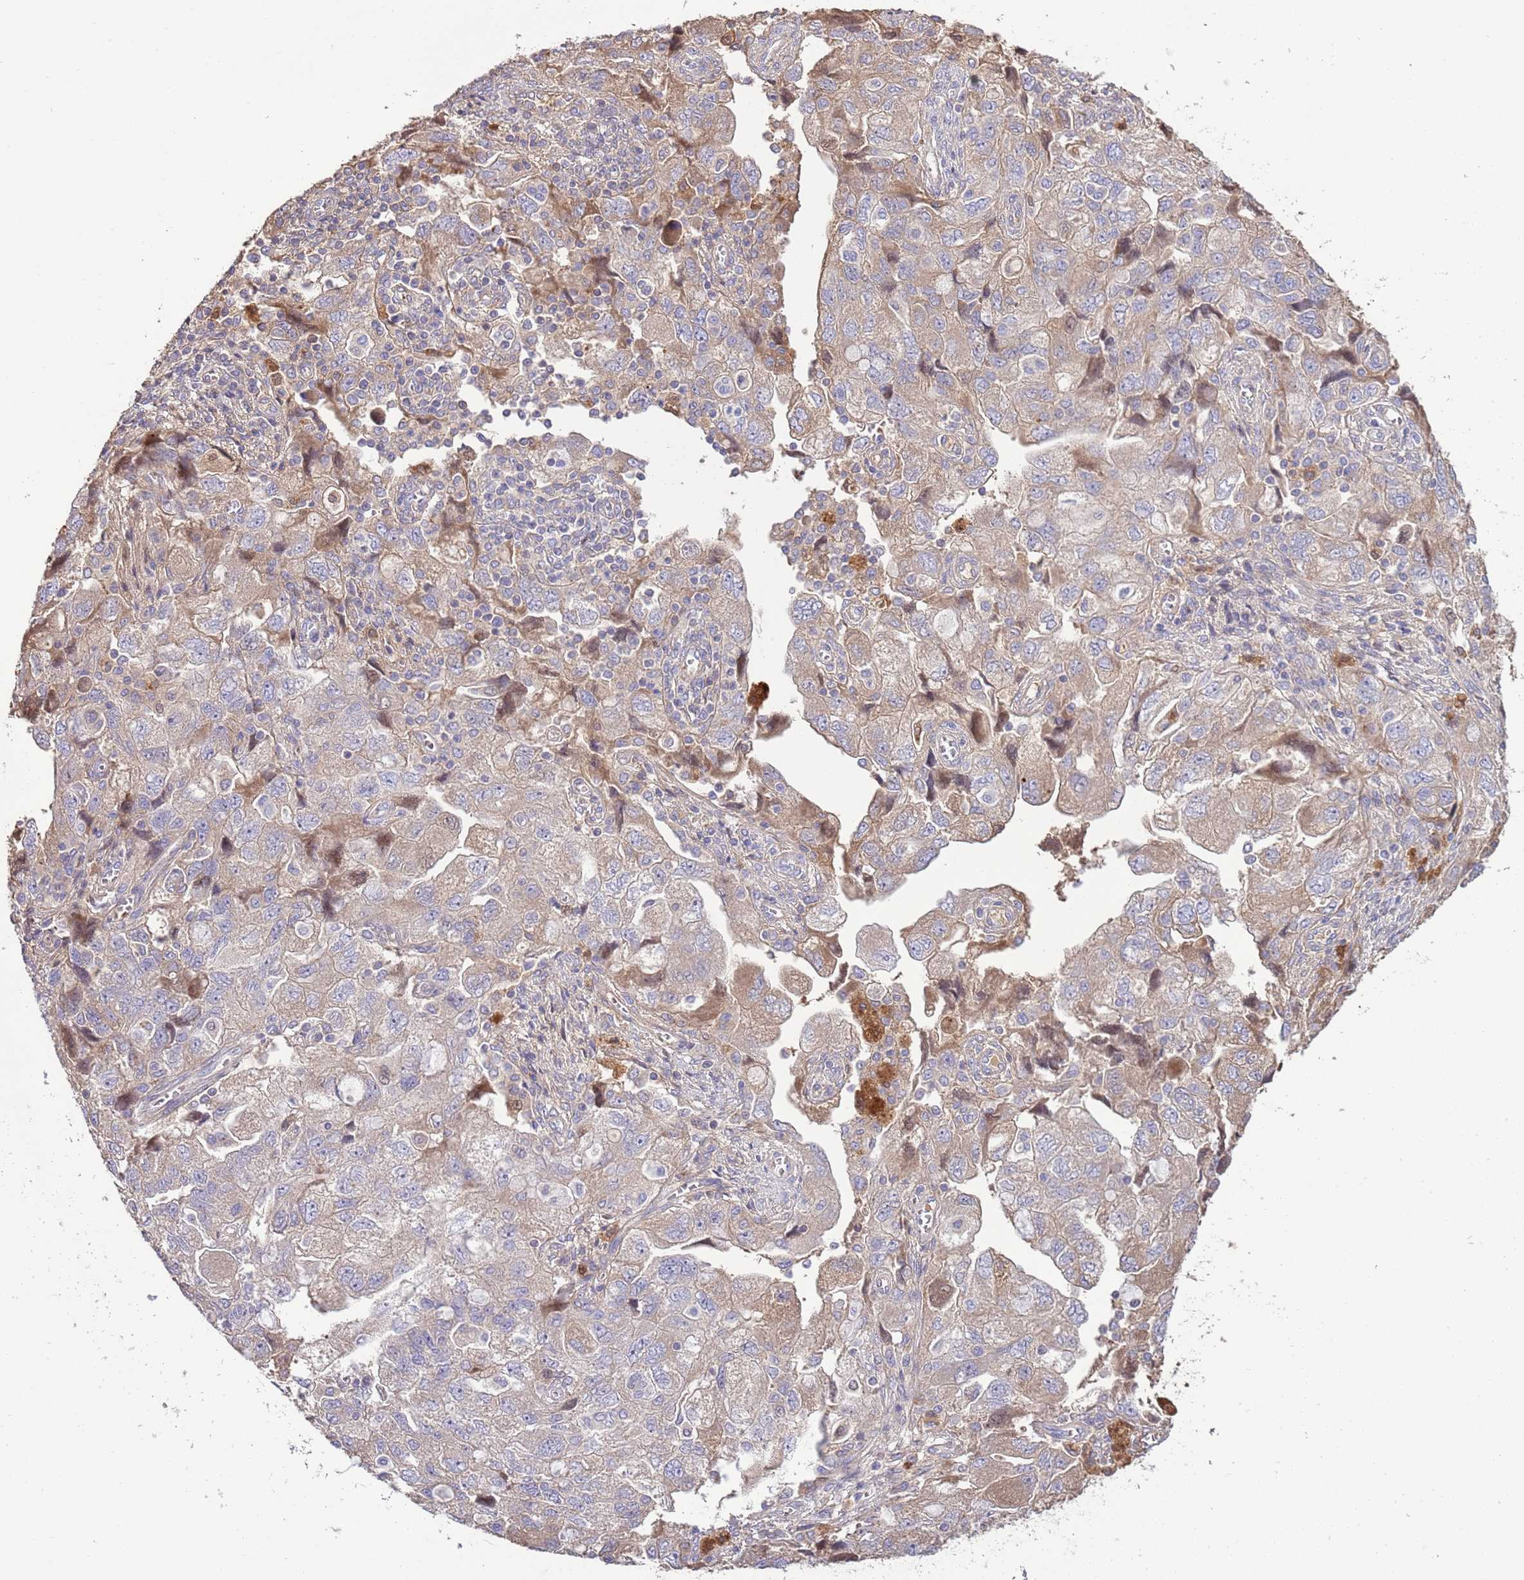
{"staining": {"intensity": "weak", "quantity": "25%-75%", "location": "cytoplasmic/membranous"}, "tissue": "ovarian cancer", "cell_type": "Tumor cells", "image_type": "cancer", "snomed": [{"axis": "morphology", "description": "Carcinoma, NOS"}, {"axis": "morphology", "description": "Cystadenocarcinoma, serous, NOS"}, {"axis": "topography", "description": "Ovary"}], "caption": "A brown stain labels weak cytoplasmic/membranous staining of a protein in ovarian cancer (carcinoma) tumor cells. Using DAB (3,3'-diaminobenzidine) (brown) and hematoxylin (blue) stains, captured at high magnification using brightfield microscopy.", "gene": "ABHD17C", "patient": {"sex": "female", "age": 69}}